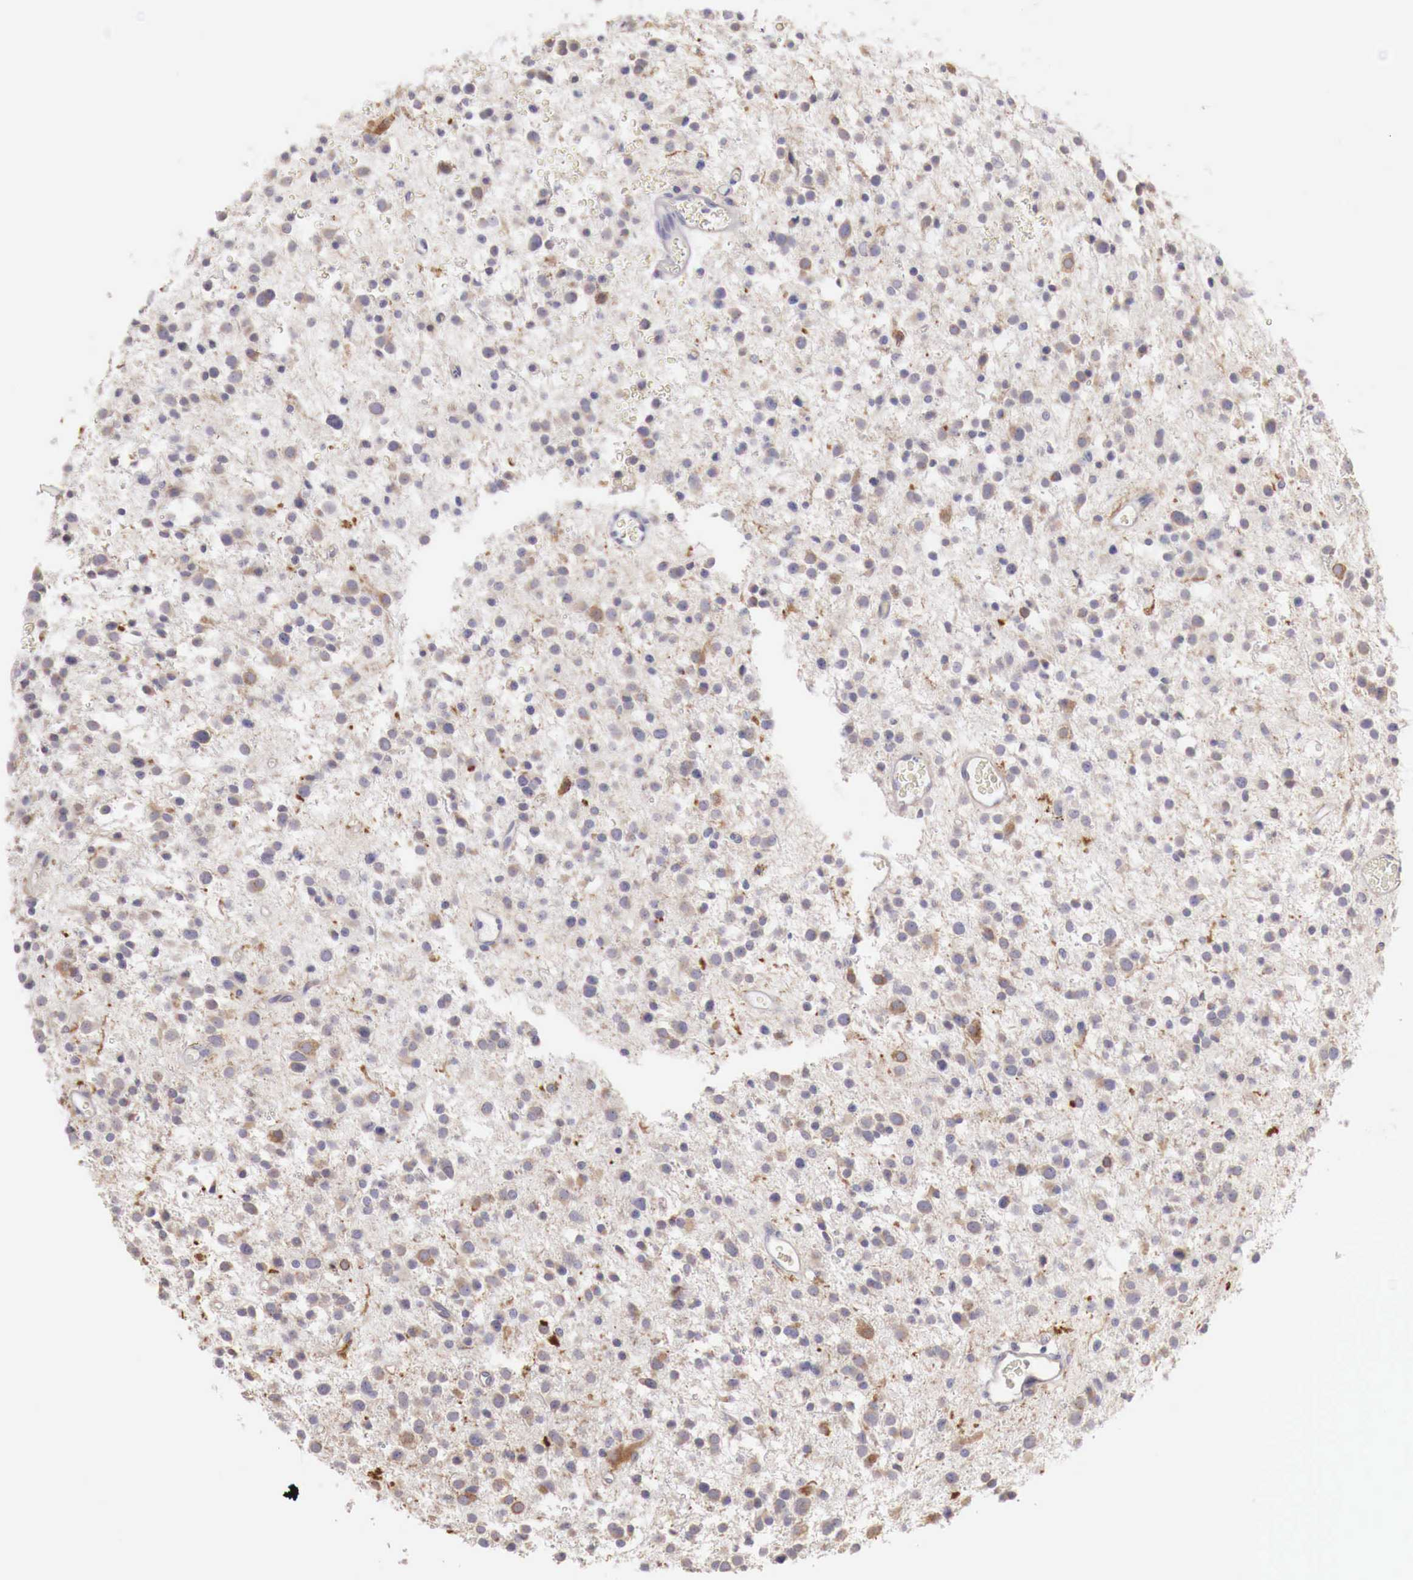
{"staining": {"intensity": "weak", "quantity": "25%-75%", "location": "cytoplasmic/membranous"}, "tissue": "glioma", "cell_type": "Tumor cells", "image_type": "cancer", "snomed": [{"axis": "morphology", "description": "Glioma, malignant, Low grade"}, {"axis": "topography", "description": "Brain"}], "caption": "Malignant glioma (low-grade) stained with IHC shows weak cytoplasmic/membranous expression in about 25%-75% of tumor cells.", "gene": "NSDHL", "patient": {"sex": "female", "age": 36}}